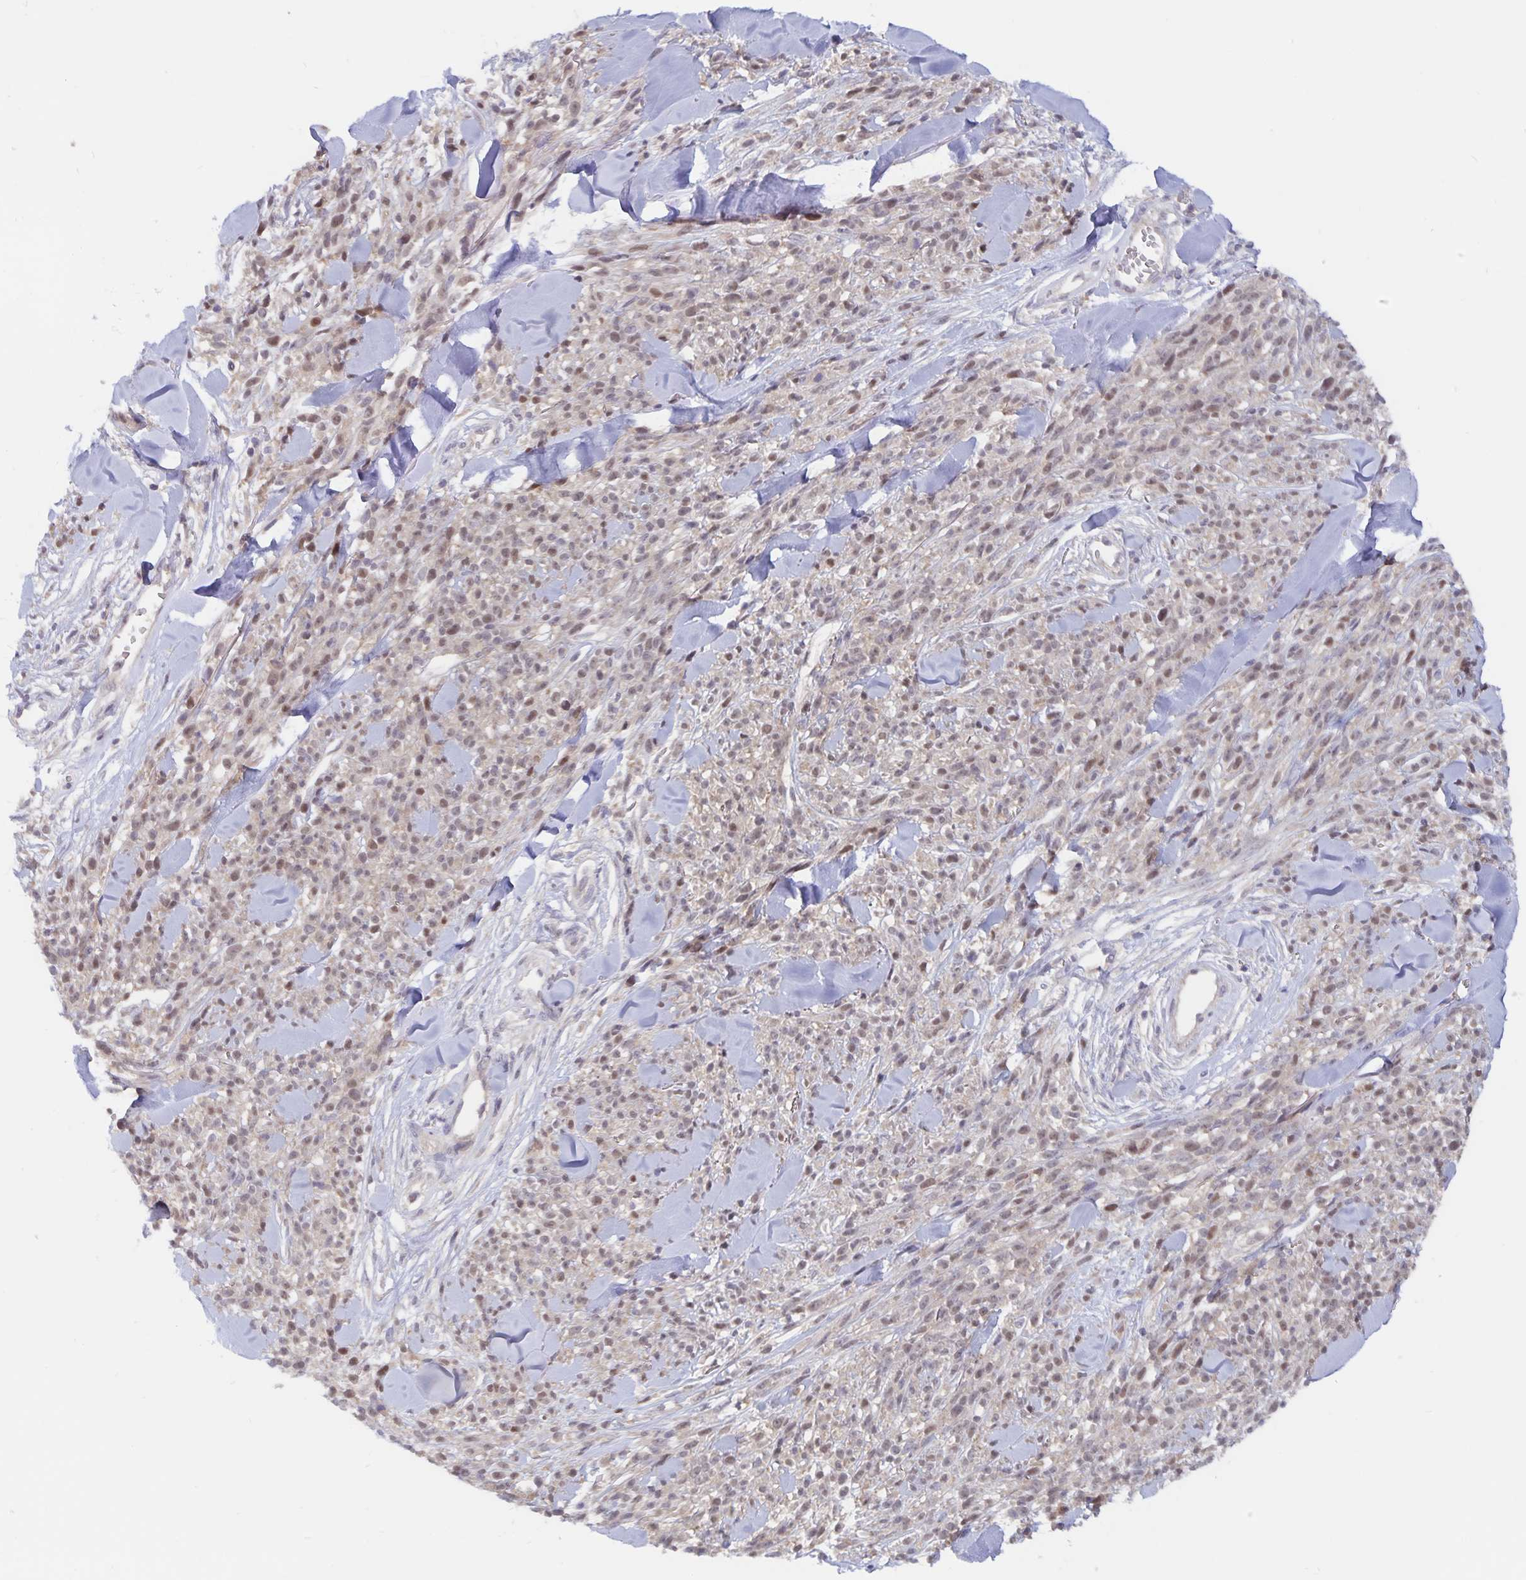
{"staining": {"intensity": "weak", "quantity": "25%-75%", "location": "nuclear"}, "tissue": "melanoma", "cell_type": "Tumor cells", "image_type": "cancer", "snomed": [{"axis": "morphology", "description": "Malignant melanoma, NOS"}, {"axis": "topography", "description": "Skin"}, {"axis": "topography", "description": "Skin of trunk"}], "caption": "Melanoma stained with immunohistochemistry exhibits weak nuclear staining in approximately 25%-75% of tumor cells.", "gene": "BAG6", "patient": {"sex": "male", "age": 74}}